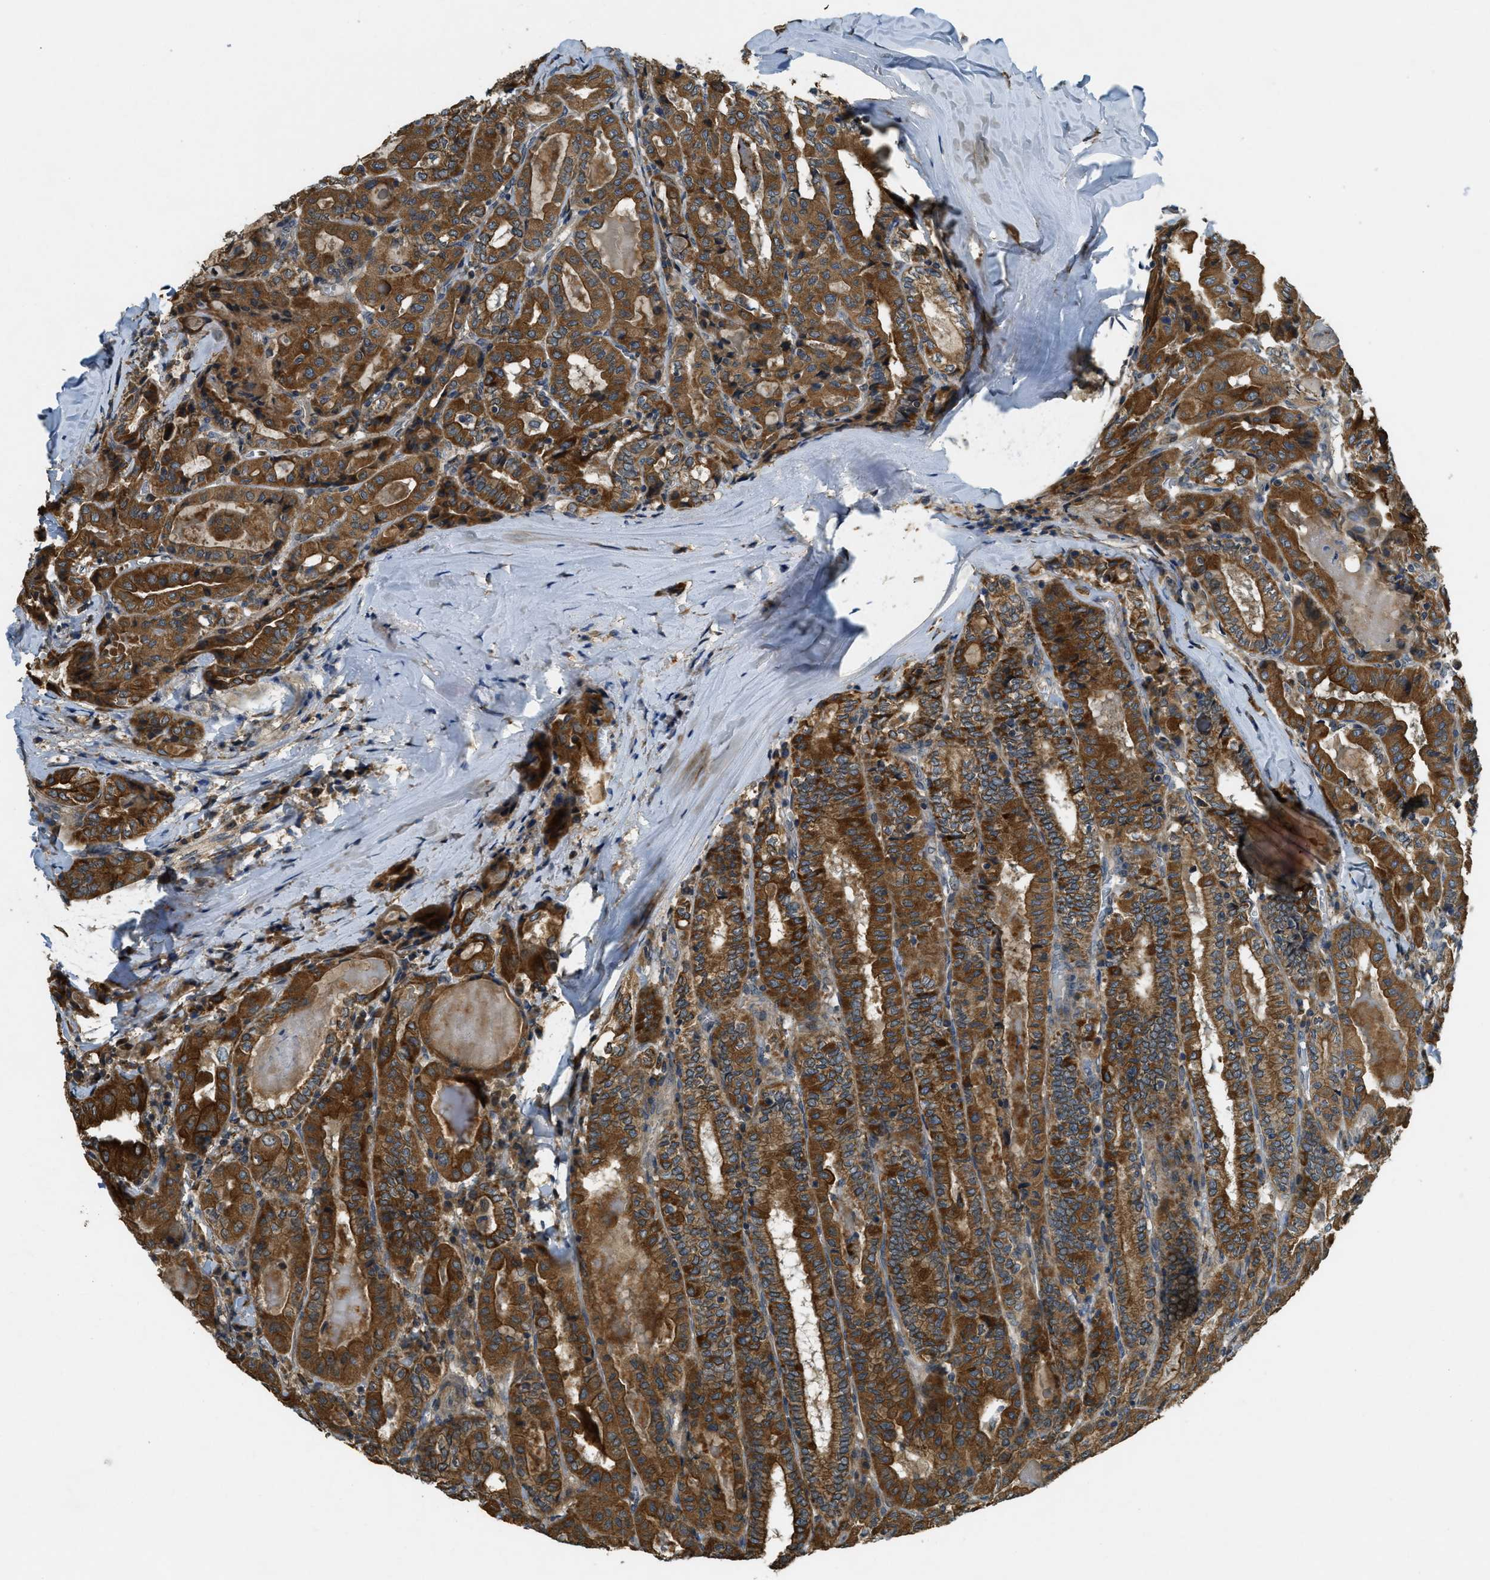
{"staining": {"intensity": "strong", "quantity": ">75%", "location": "cytoplasmic/membranous"}, "tissue": "thyroid cancer", "cell_type": "Tumor cells", "image_type": "cancer", "snomed": [{"axis": "morphology", "description": "Papillary adenocarcinoma, NOS"}, {"axis": "topography", "description": "Thyroid gland"}], "caption": "Tumor cells reveal strong cytoplasmic/membranous staining in approximately >75% of cells in thyroid cancer (papillary adenocarcinoma). Using DAB (brown) and hematoxylin (blue) stains, captured at high magnification using brightfield microscopy.", "gene": "CDKN2C", "patient": {"sex": "female", "age": 42}}